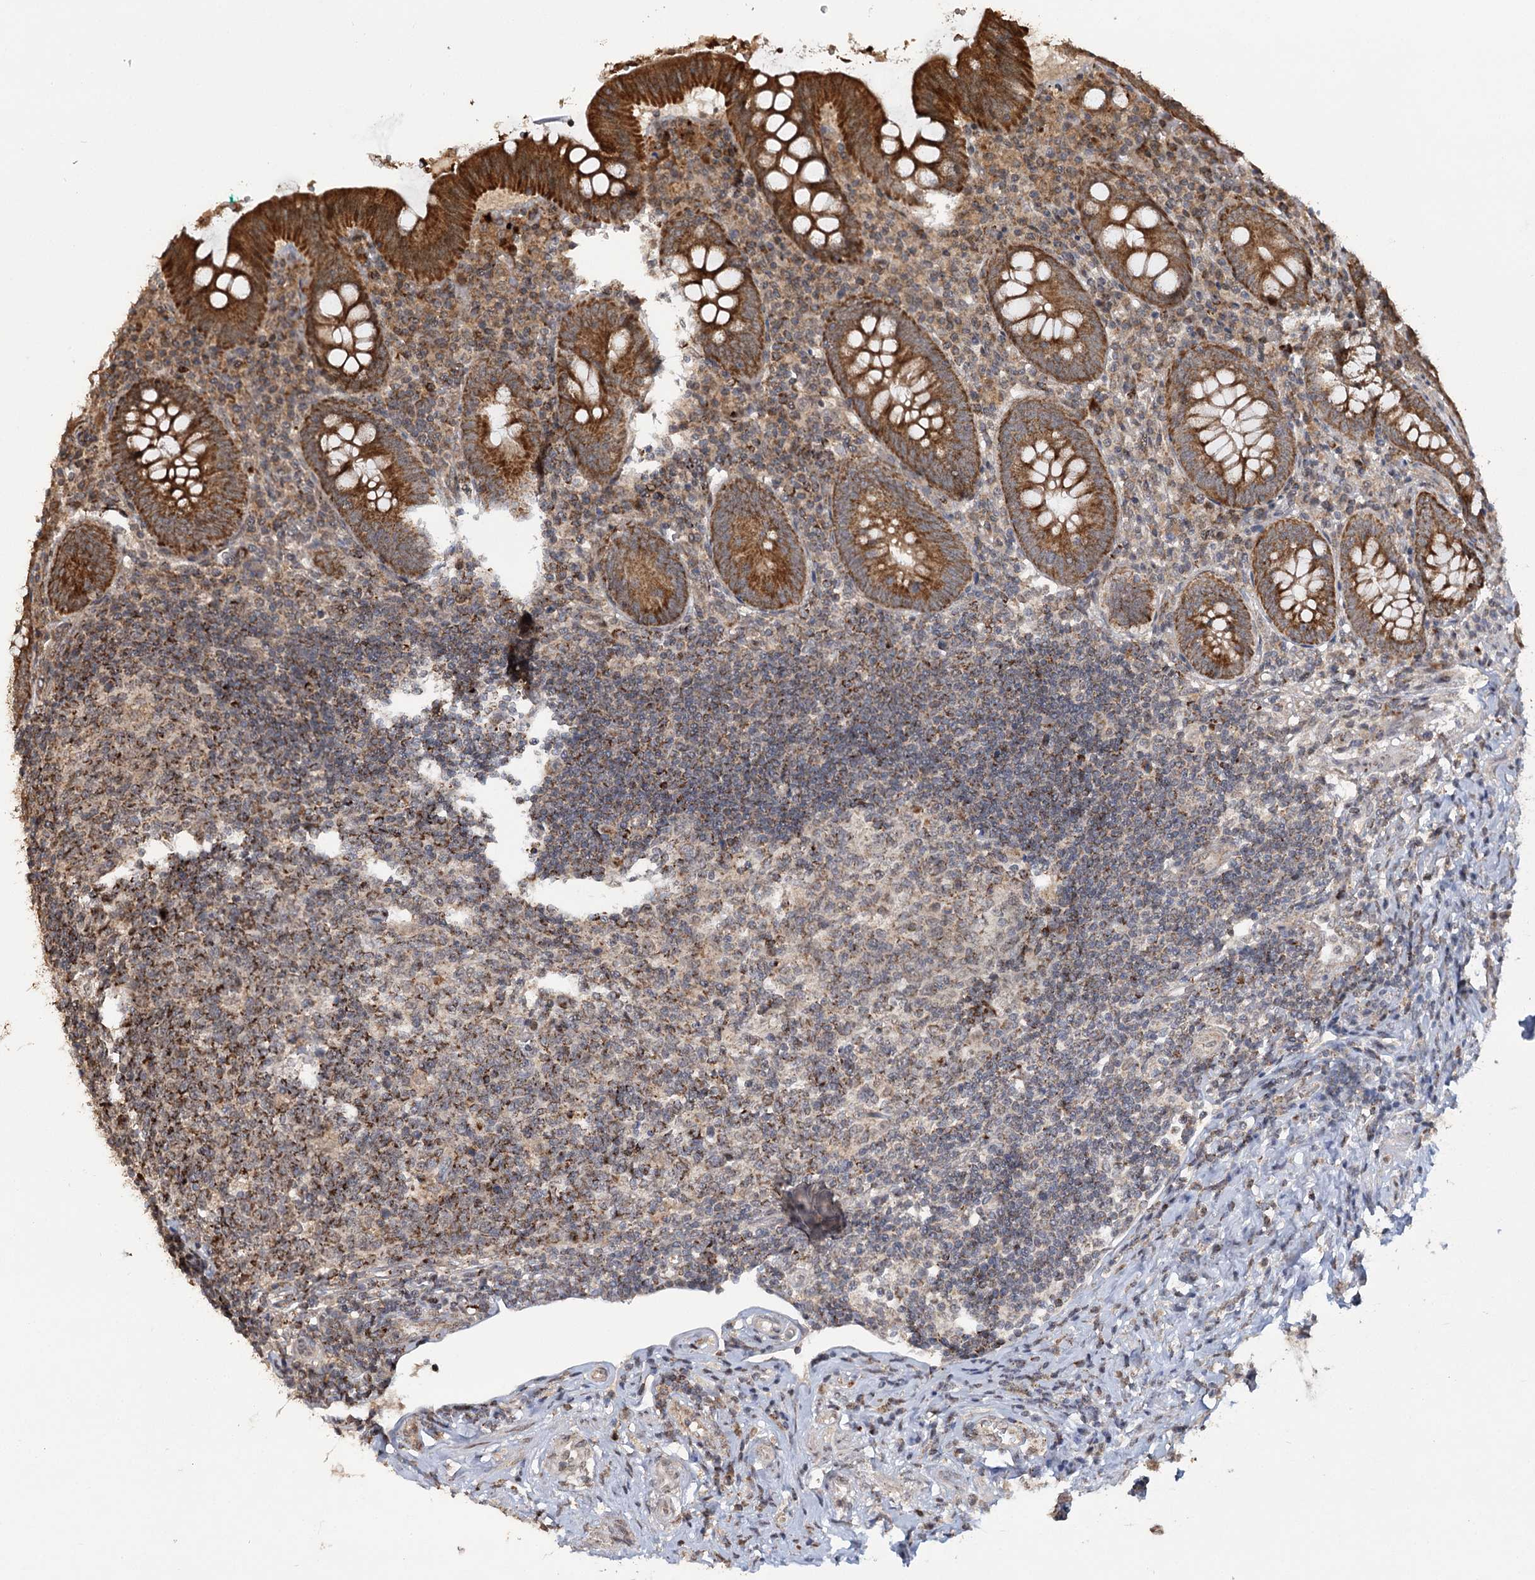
{"staining": {"intensity": "strong", "quantity": ">75%", "location": "cytoplasmic/membranous"}, "tissue": "appendix", "cell_type": "Glandular cells", "image_type": "normal", "snomed": [{"axis": "morphology", "description": "Normal tissue, NOS"}, {"axis": "topography", "description": "Appendix"}], "caption": "This image exhibits IHC staining of benign human appendix, with high strong cytoplasmic/membranous expression in about >75% of glandular cells.", "gene": "ZNRF3", "patient": {"sex": "female", "age": 54}}